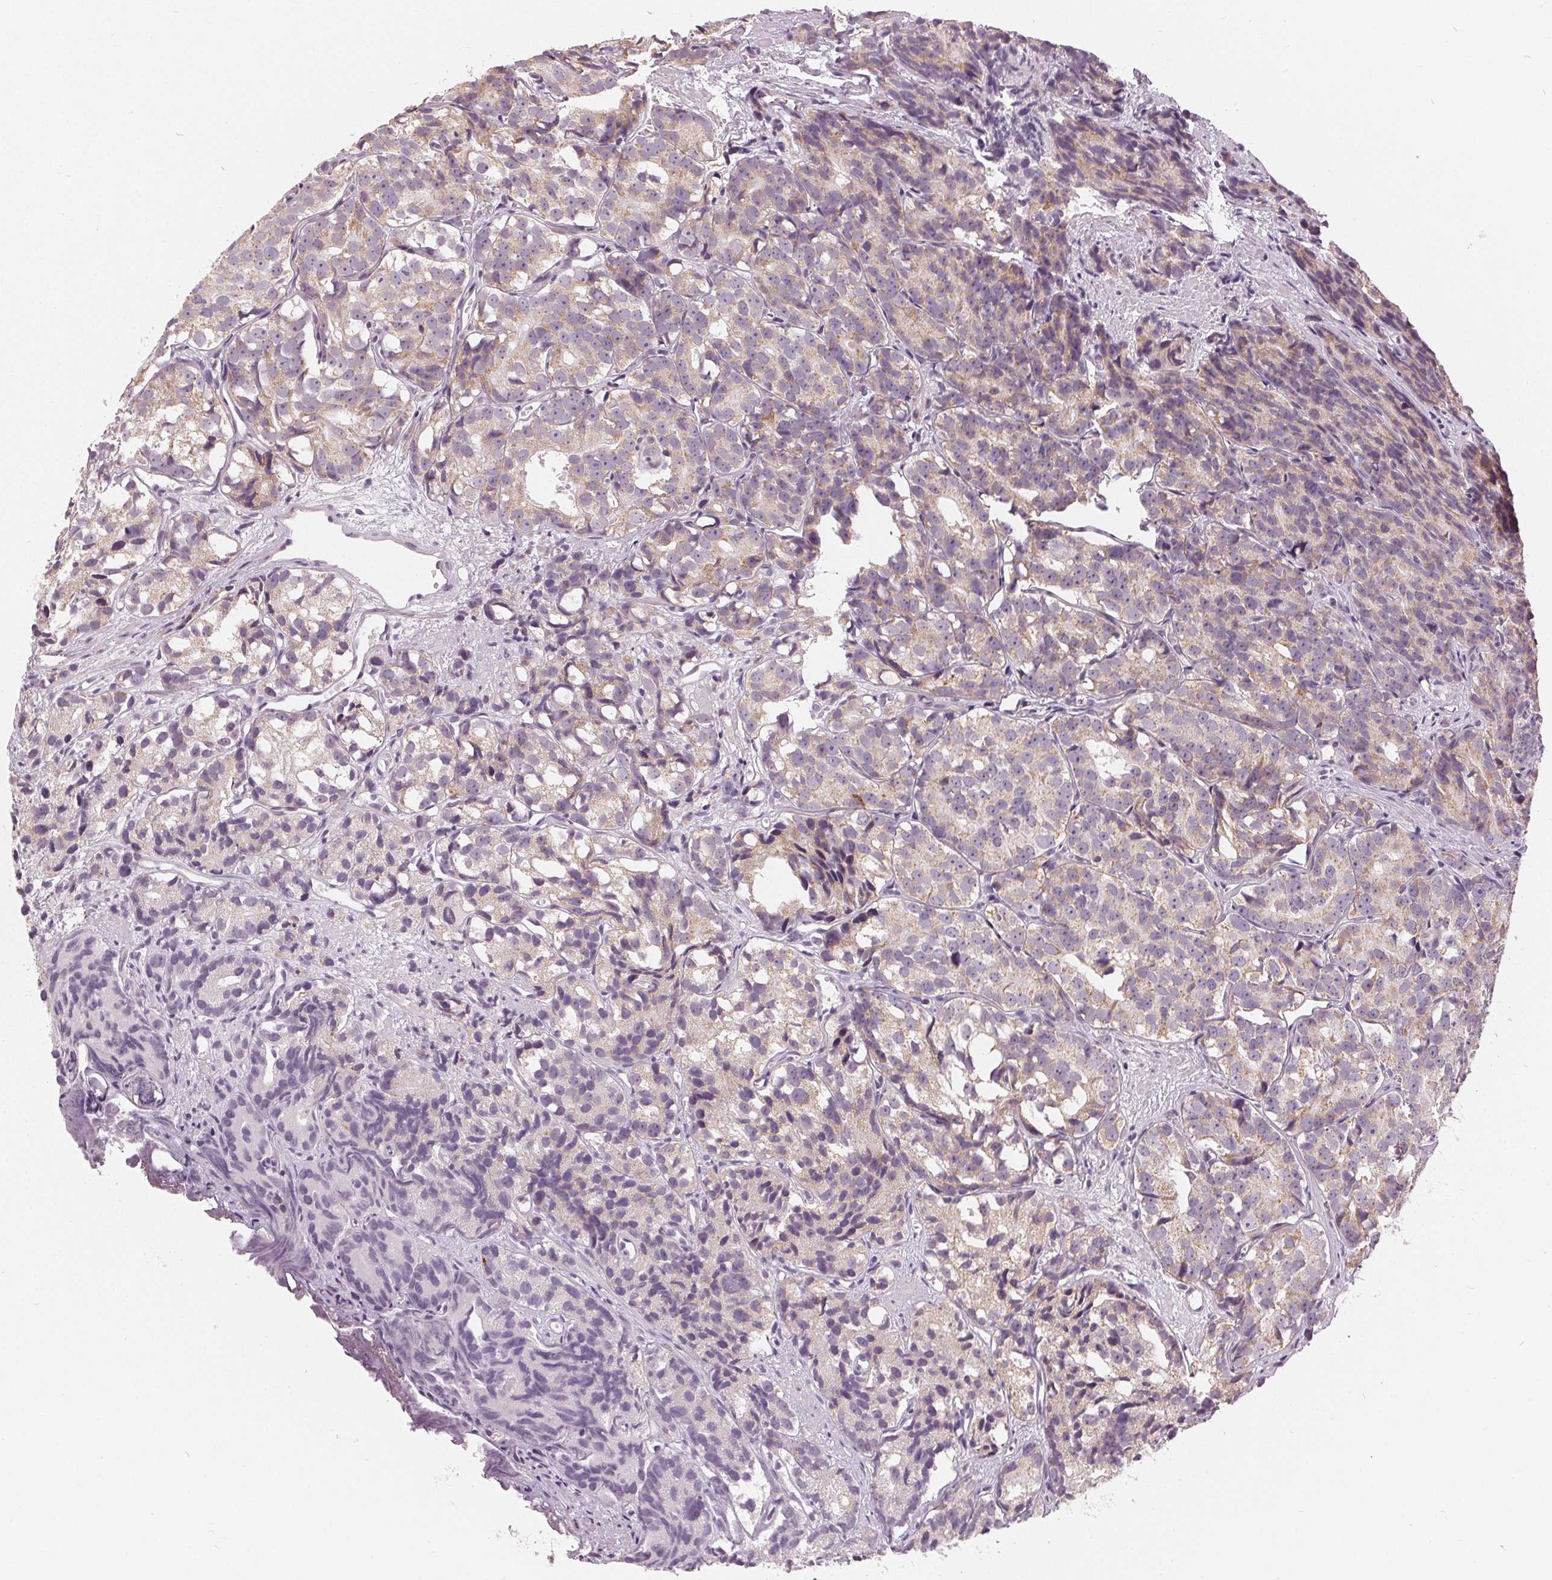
{"staining": {"intensity": "weak", "quantity": "<25%", "location": "cytoplasmic/membranous"}, "tissue": "prostate cancer", "cell_type": "Tumor cells", "image_type": "cancer", "snomed": [{"axis": "morphology", "description": "Adenocarcinoma, High grade"}, {"axis": "topography", "description": "Prostate"}], "caption": "Histopathology image shows no significant protein expression in tumor cells of prostate cancer (high-grade adenocarcinoma).", "gene": "TRIM60", "patient": {"sex": "male", "age": 77}}